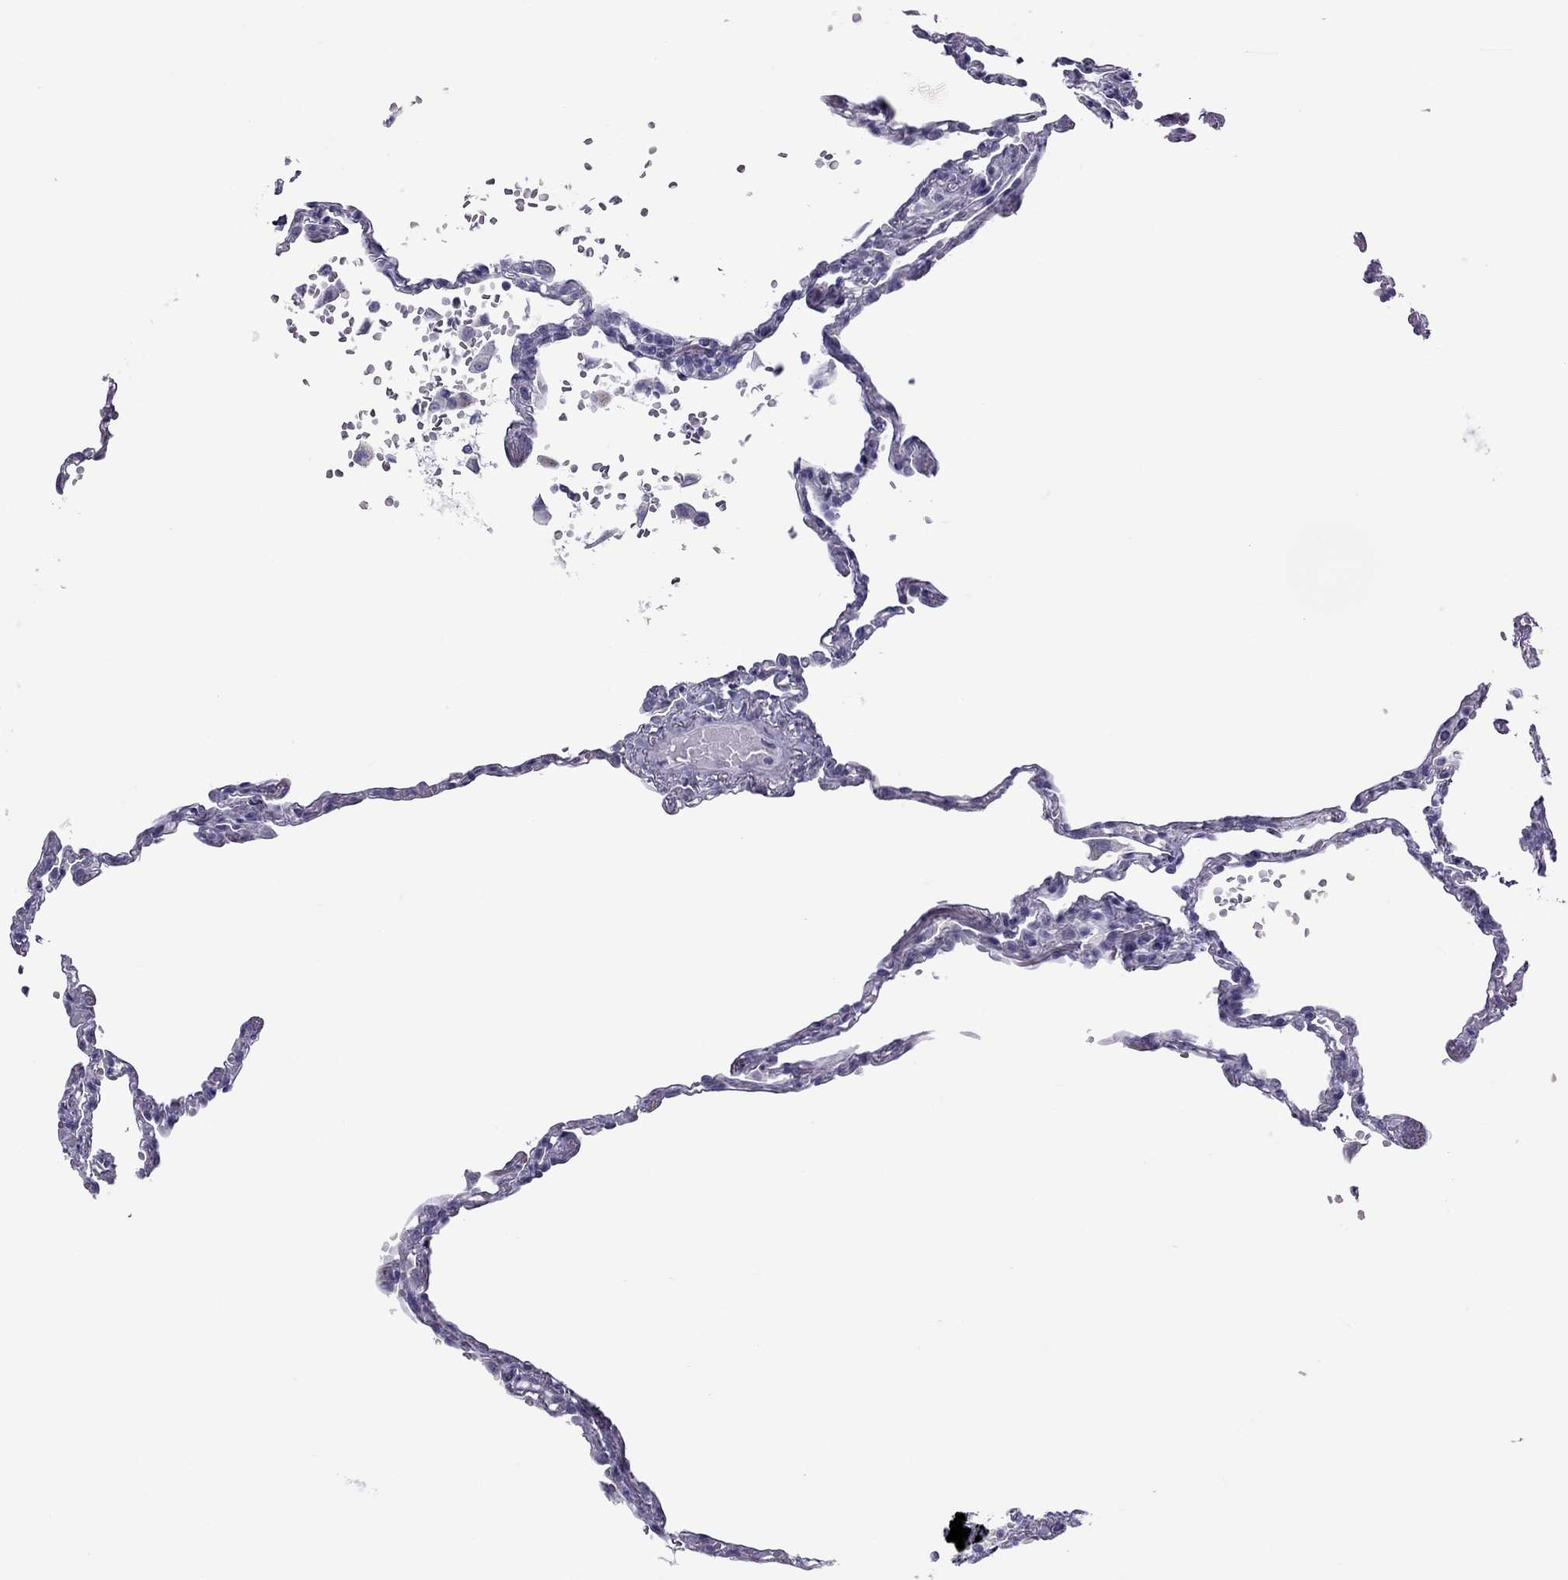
{"staining": {"intensity": "negative", "quantity": "none", "location": "none"}, "tissue": "lung", "cell_type": "Alveolar cells", "image_type": "normal", "snomed": [{"axis": "morphology", "description": "Normal tissue, NOS"}, {"axis": "topography", "description": "Lung"}], "caption": "Alveolar cells show no significant positivity in unremarkable lung. (DAB (3,3'-diaminobenzidine) IHC with hematoxylin counter stain).", "gene": "TEX14", "patient": {"sex": "male", "age": 78}}